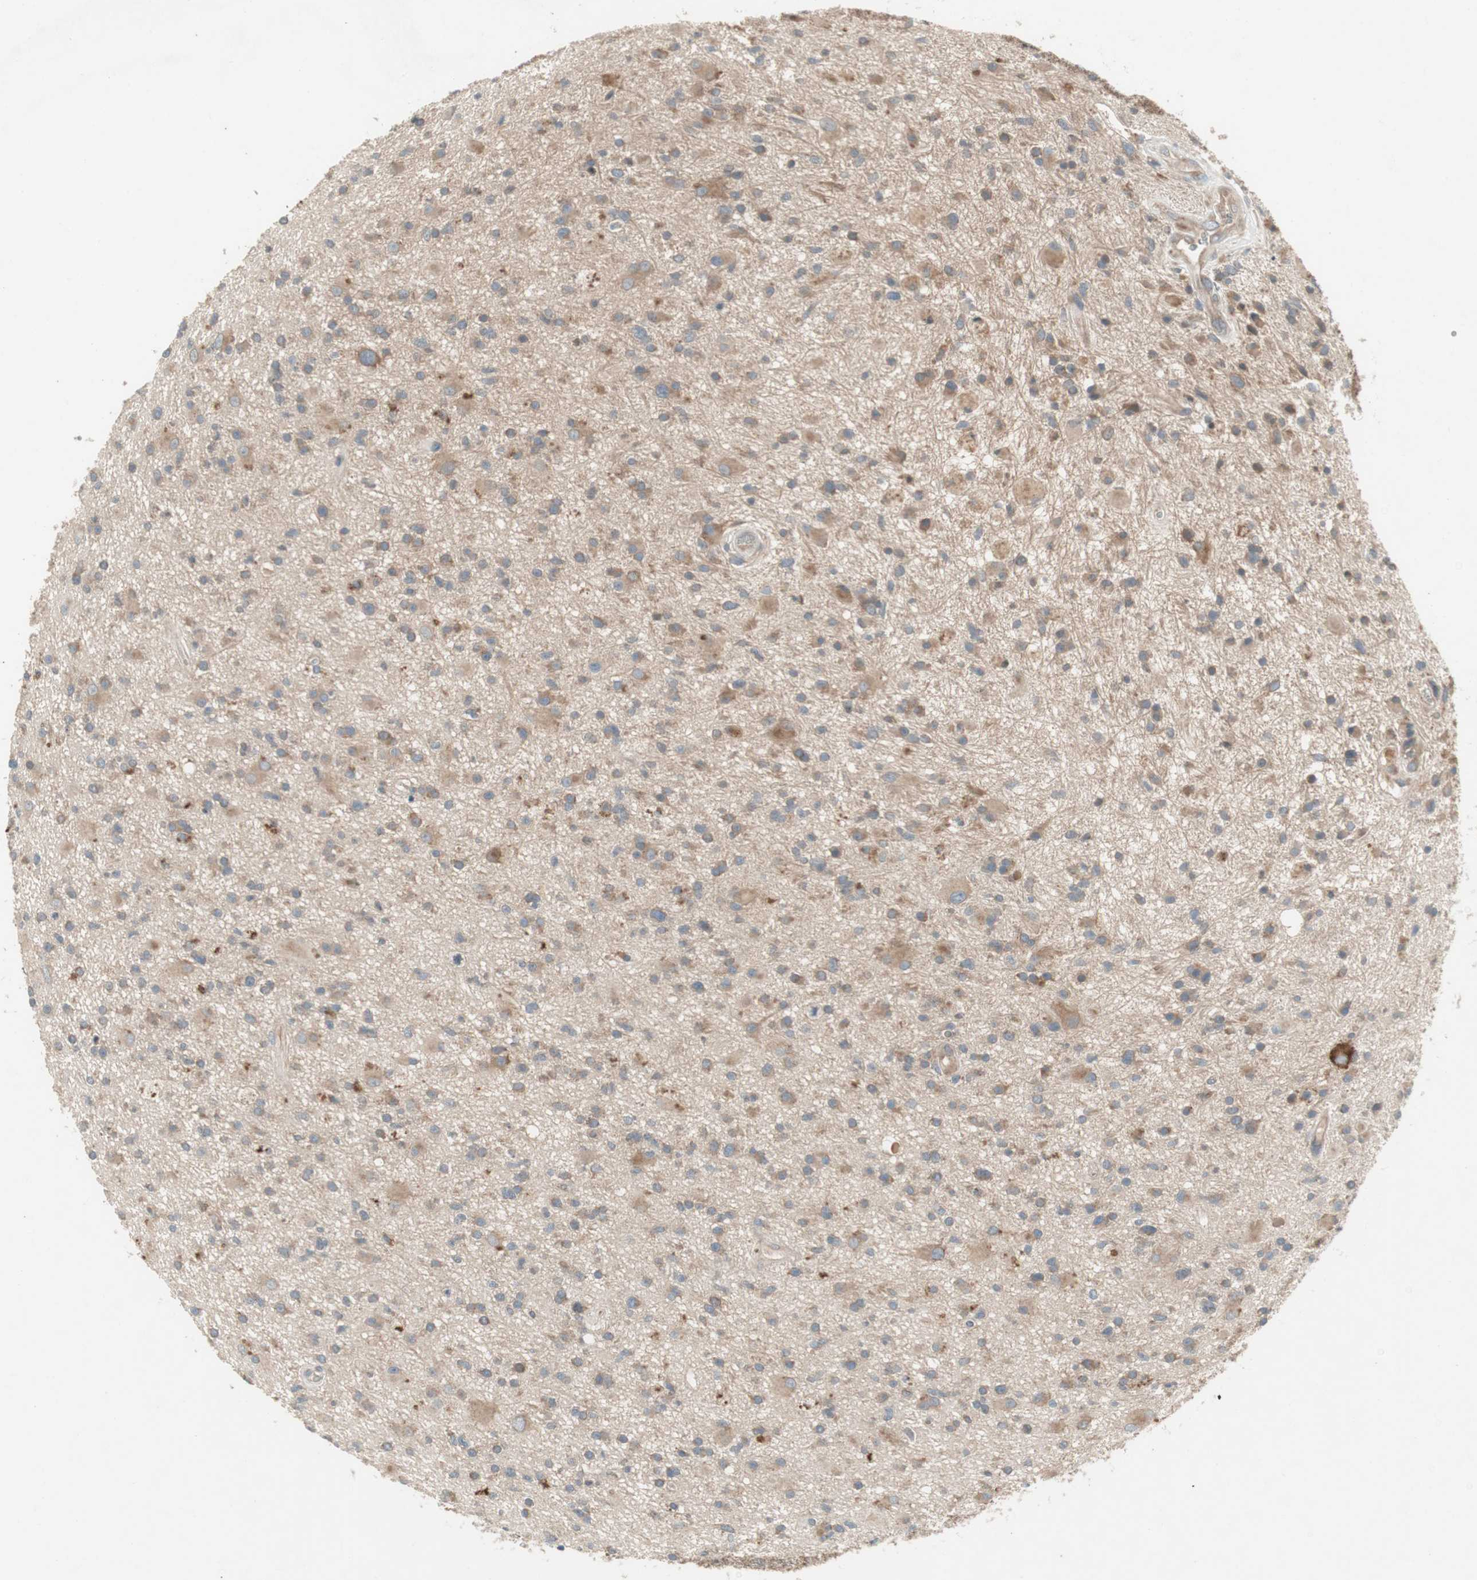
{"staining": {"intensity": "weak", "quantity": ">75%", "location": "cytoplasmic/membranous"}, "tissue": "glioma", "cell_type": "Tumor cells", "image_type": "cancer", "snomed": [{"axis": "morphology", "description": "Glioma, malignant, High grade"}, {"axis": "topography", "description": "Brain"}], "caption": "A high-resolution micrograph shows IHC staining of malignant glioma (high-grade), which displays weak cytoplasmic/membranous positivity in approximately >75% of tumor cells.", "gene": "PANK2", "patient": {"sex": "male", "age": 33}}